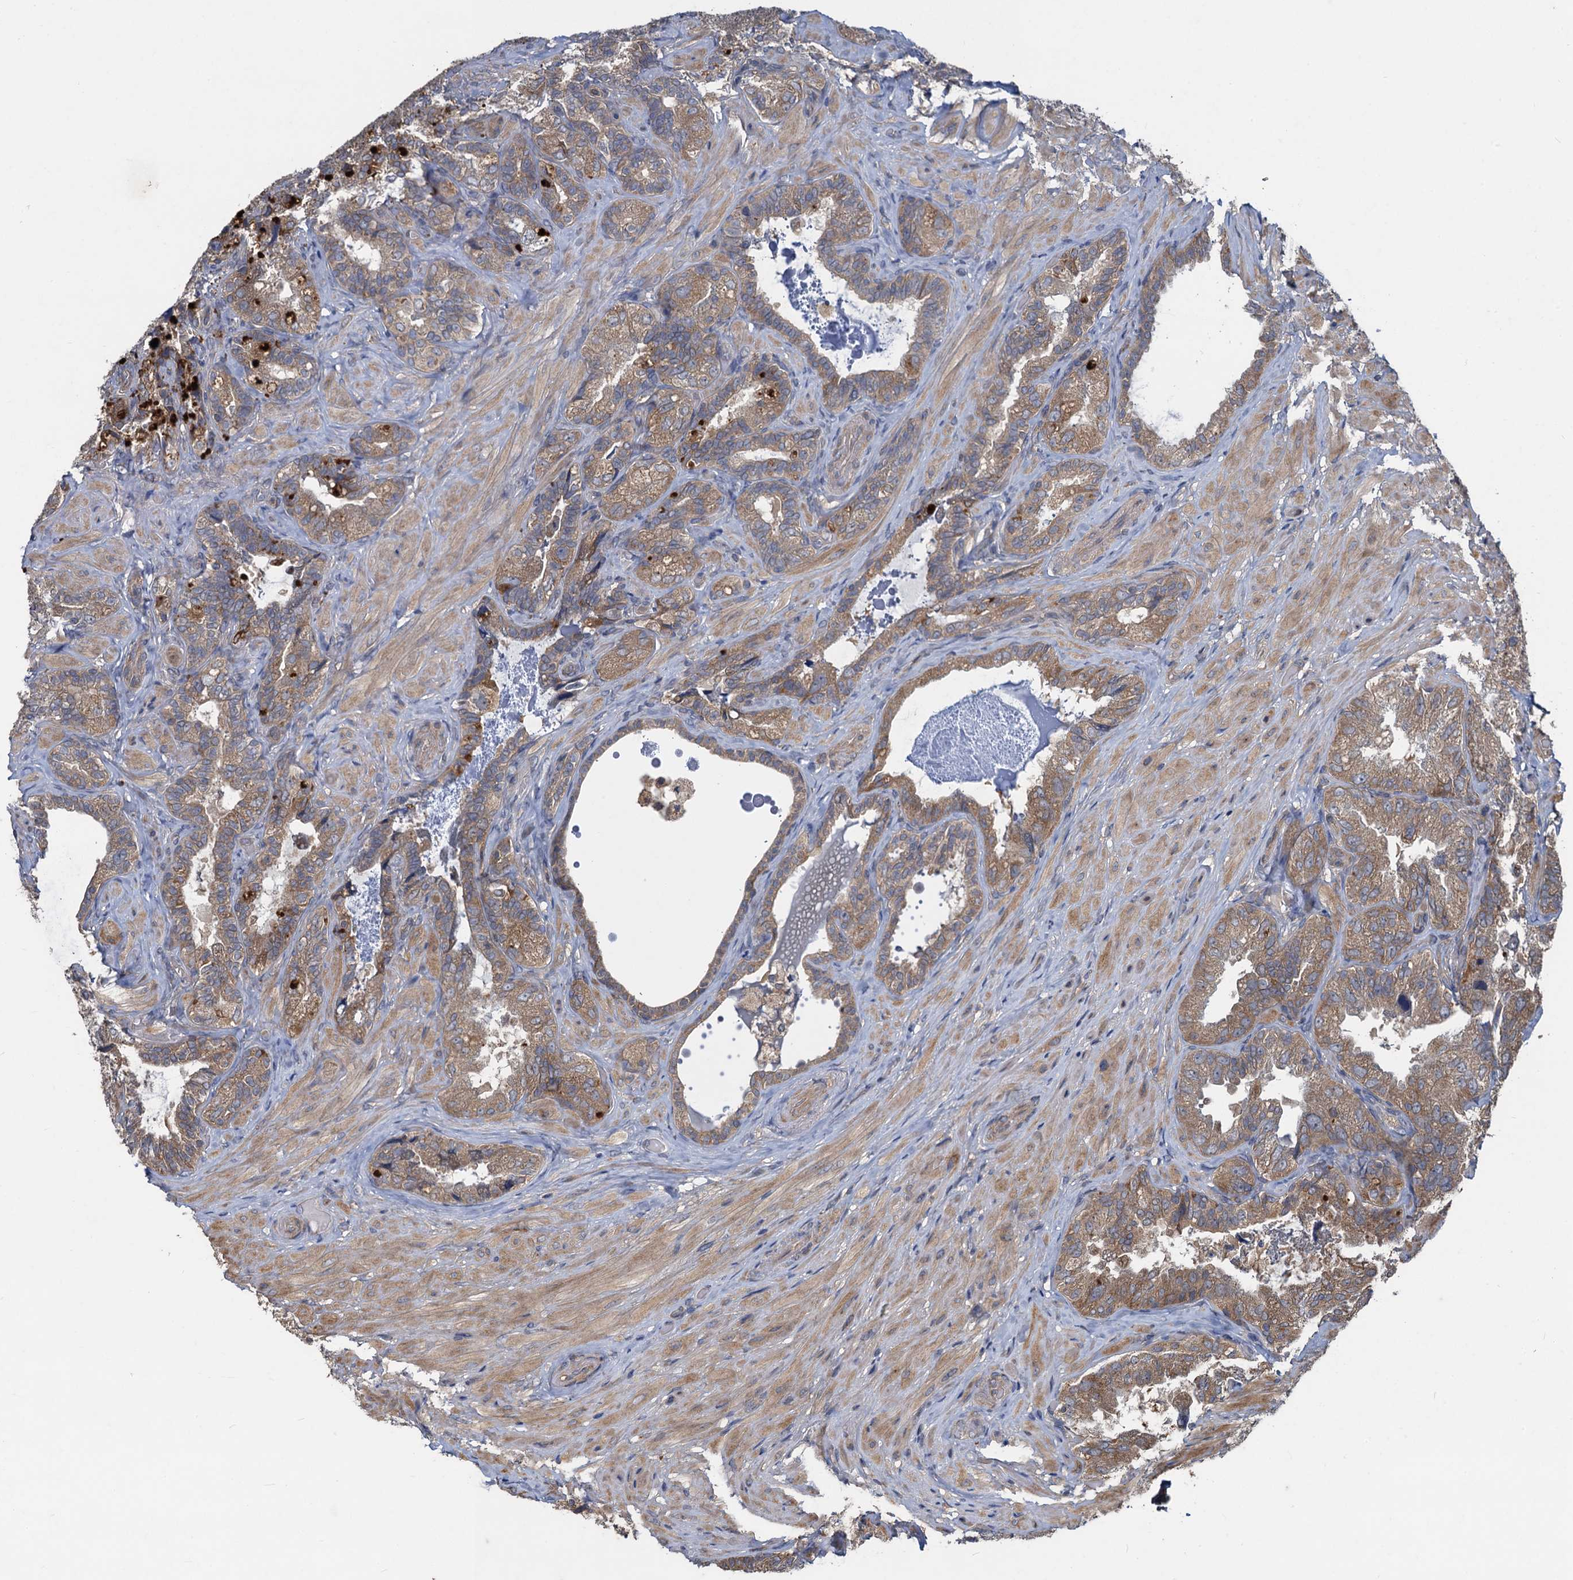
{"staining": {"intensity": "moderate", "quantity": ">75%", "location": "cytoplasmic/membranous"}, "tissue": "seminal vesicle", "cell_type": "Glandular cells", "image_type": "normal", "snomed": [{"axis": "morphology", "description": "Normal tissue, NOS"}, {"axis": "topography", "description": "Prostate and seminal vesicle, NOS"}, {"axis": "topography", "description": "Prostate"}, {"axis": "topography", "description": "Seminal veicle"}], "caption": "The image exhibits a brown stain indicating the presence of a protein in the cytoplasmic/membranous of glandular cells in seminal vesicle. Nuclei are stained in blue.", "gene": "SNAP29", "patient": {"sex": "male", "age": 67}}